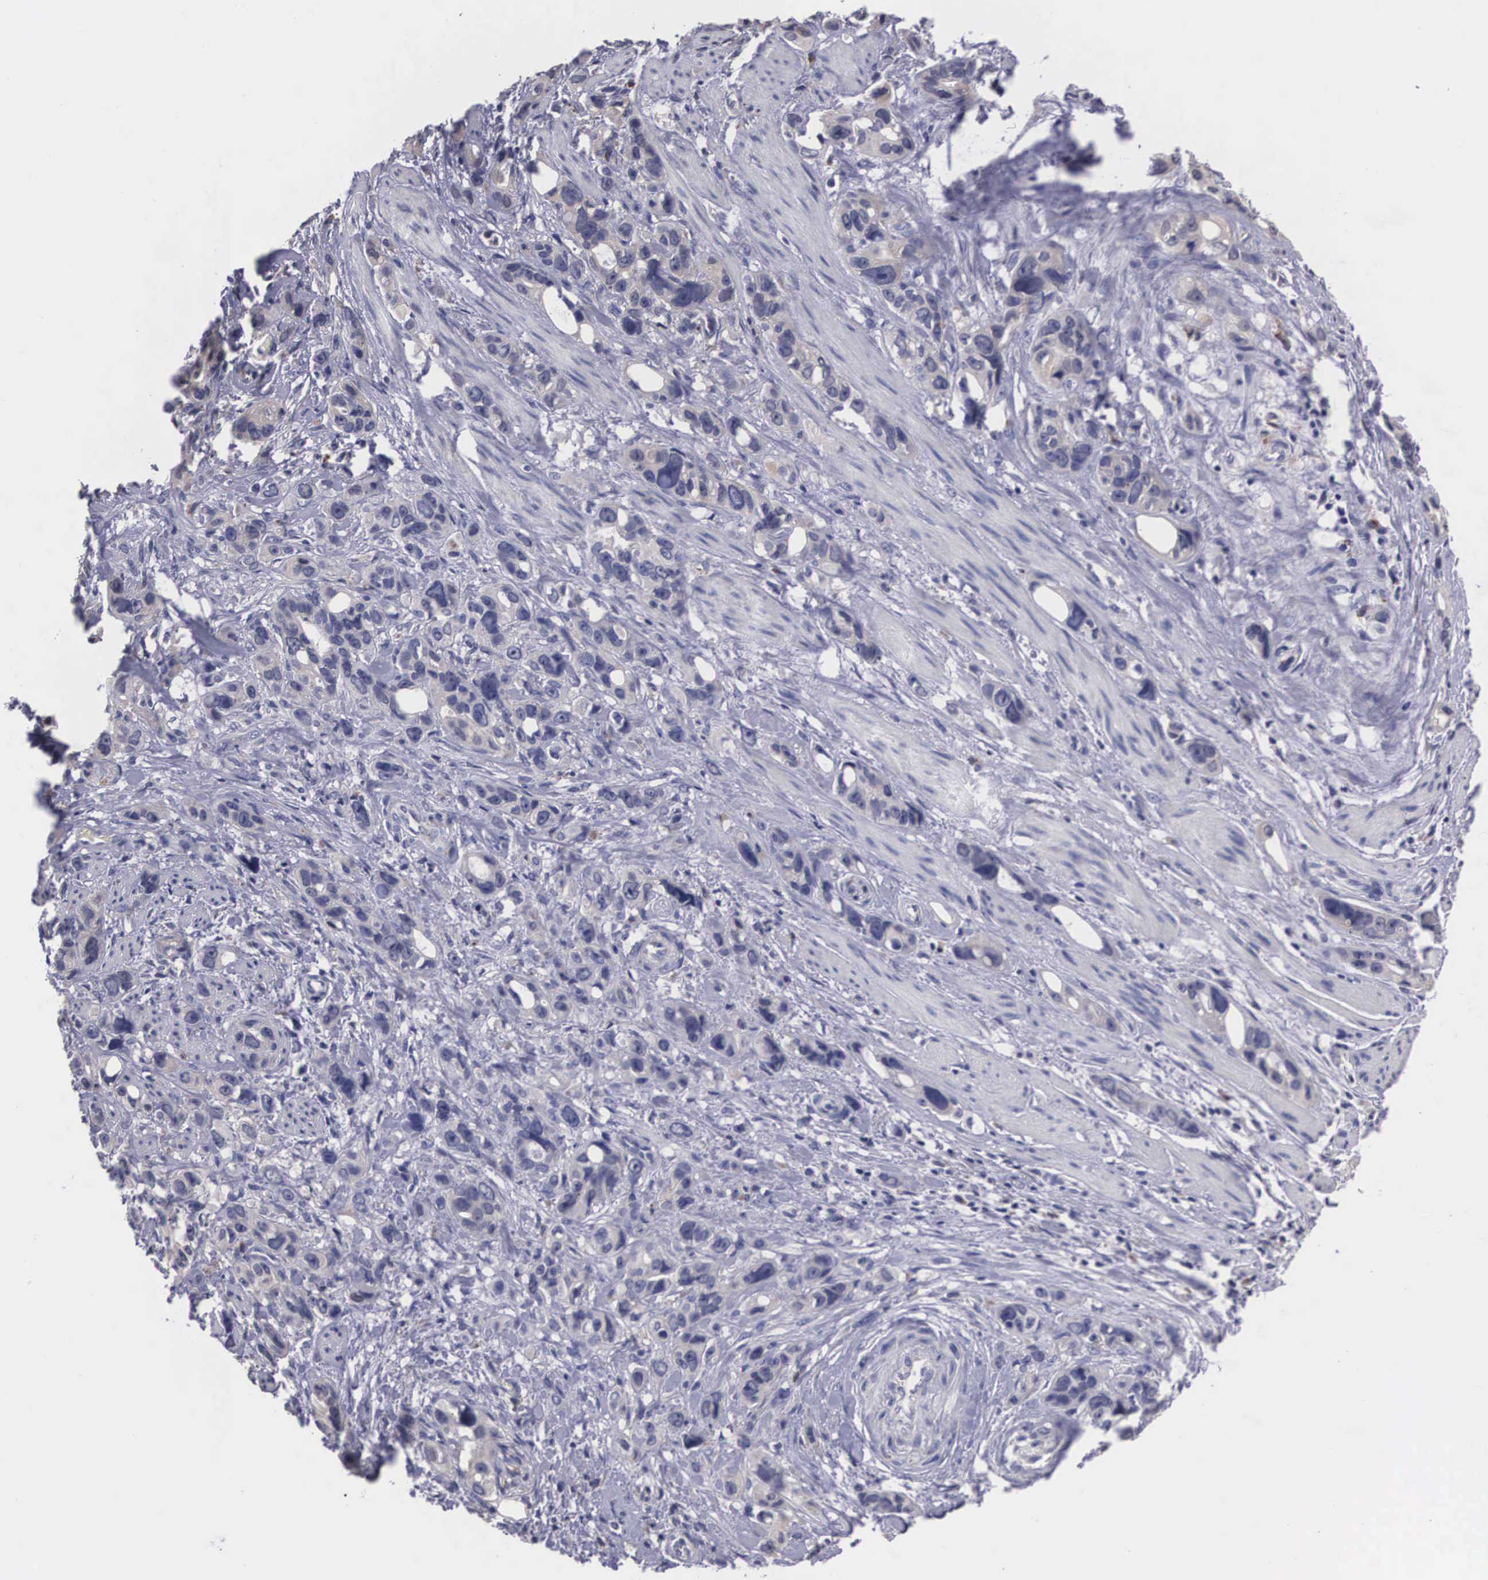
{"staining": {"intensity": "negative", "quantity": "none", "location": "none"}, "tissue": "stomach cancer", "cell_type": "Tumor cells", "image_type": "cancer", "snomed": [{"axis": "morphology", "description": "Adenocarcinoma, NOS"}, {"axis": "topography", "description": "Stomach, upper"}], "caption": "There is no significant expression in tumor cells of stomach cancer (adenocarcinoma). (DAB IHC with hematoxylin counter stain).", "gene": "CRELD2", "patient": {"sex": "male", "age": 47}}